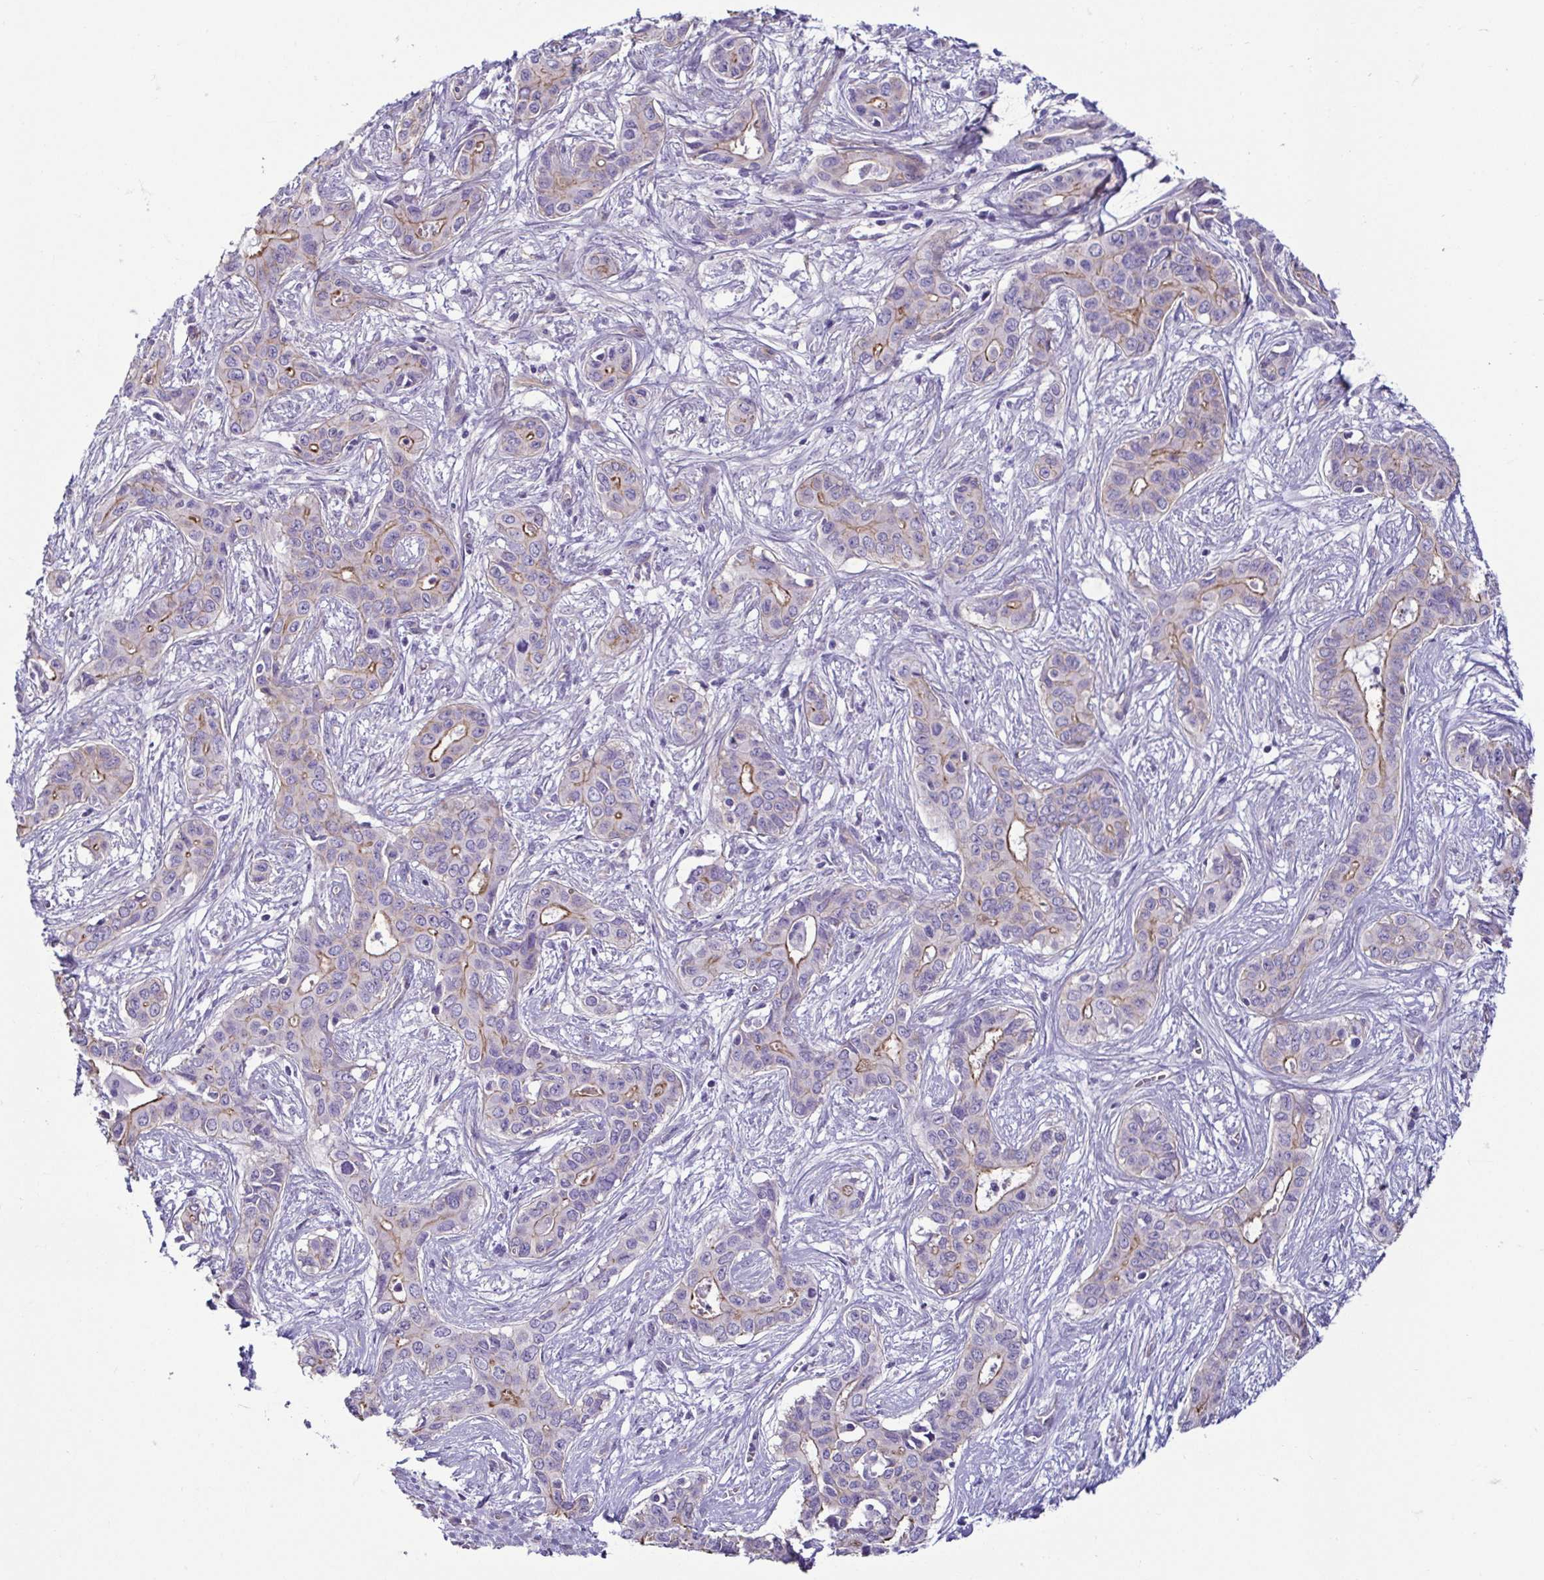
{"staining": {"intensity": "moderate", "quantity": "<25%", "location": "cytoplasmic/membranous"}, "tissue": "liver cancer", "cell_type": "Tumor cells", "image_type": "cancer", "snomed": [{"axis": "morphology", "description": "Cholangiocarcinoma"}, {"axis": "topography", "description": "Liver"}], "caption": "The immunohistochemical stain labels moderate cytoplasmic/membranous expression in tumor cells of cholangiocarcinoma (liver) tissue. (DAB IHC, brown staining for protein, blue staining for nuclei).", "gene": "CASP14", "patient": {"sex": "female", "age": 65}}